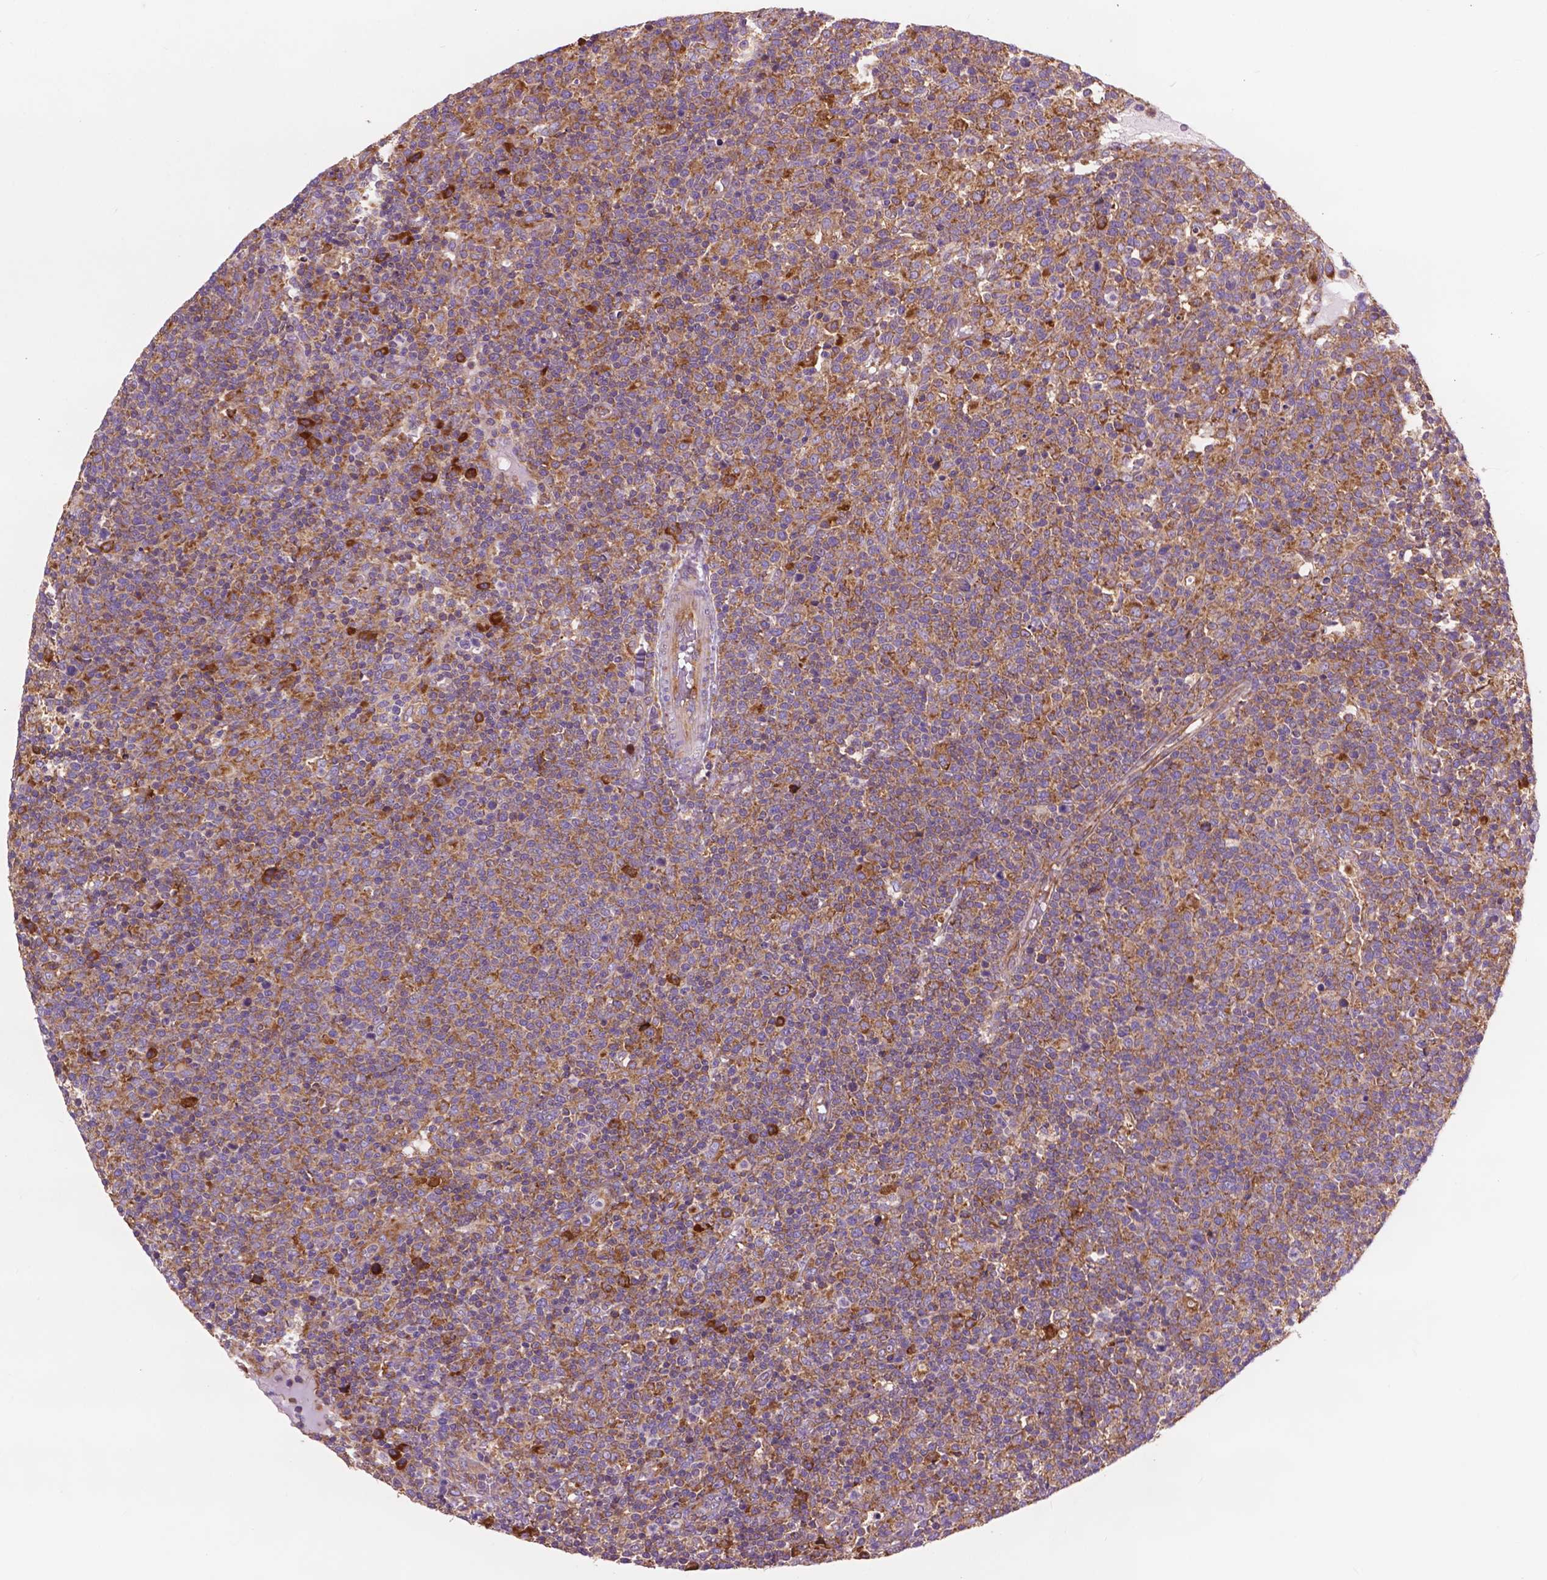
{"staining": {"intensity": "moderate", "quantity": ">75%", "location": "cytoplasmic/membranous"}, "tissue": "lymphoma", "cell_type": "Tumor cells", "image_type": "cancer", "snomed": [{"axis": "morphology", "description": "Malignant lymphoma, non-Hodgkin's type, High grade"}, {"axis": "topography", "description": "Lymph node"}], "caption": "Malignant lymphoma, non-Hodgkin's type (high-grade) stained for a protein shows moderate cytoplasmic/membranous positivity in tumor cells.", "gene": "RPL37A", "patient": {"sex": "male", "age": 61}}